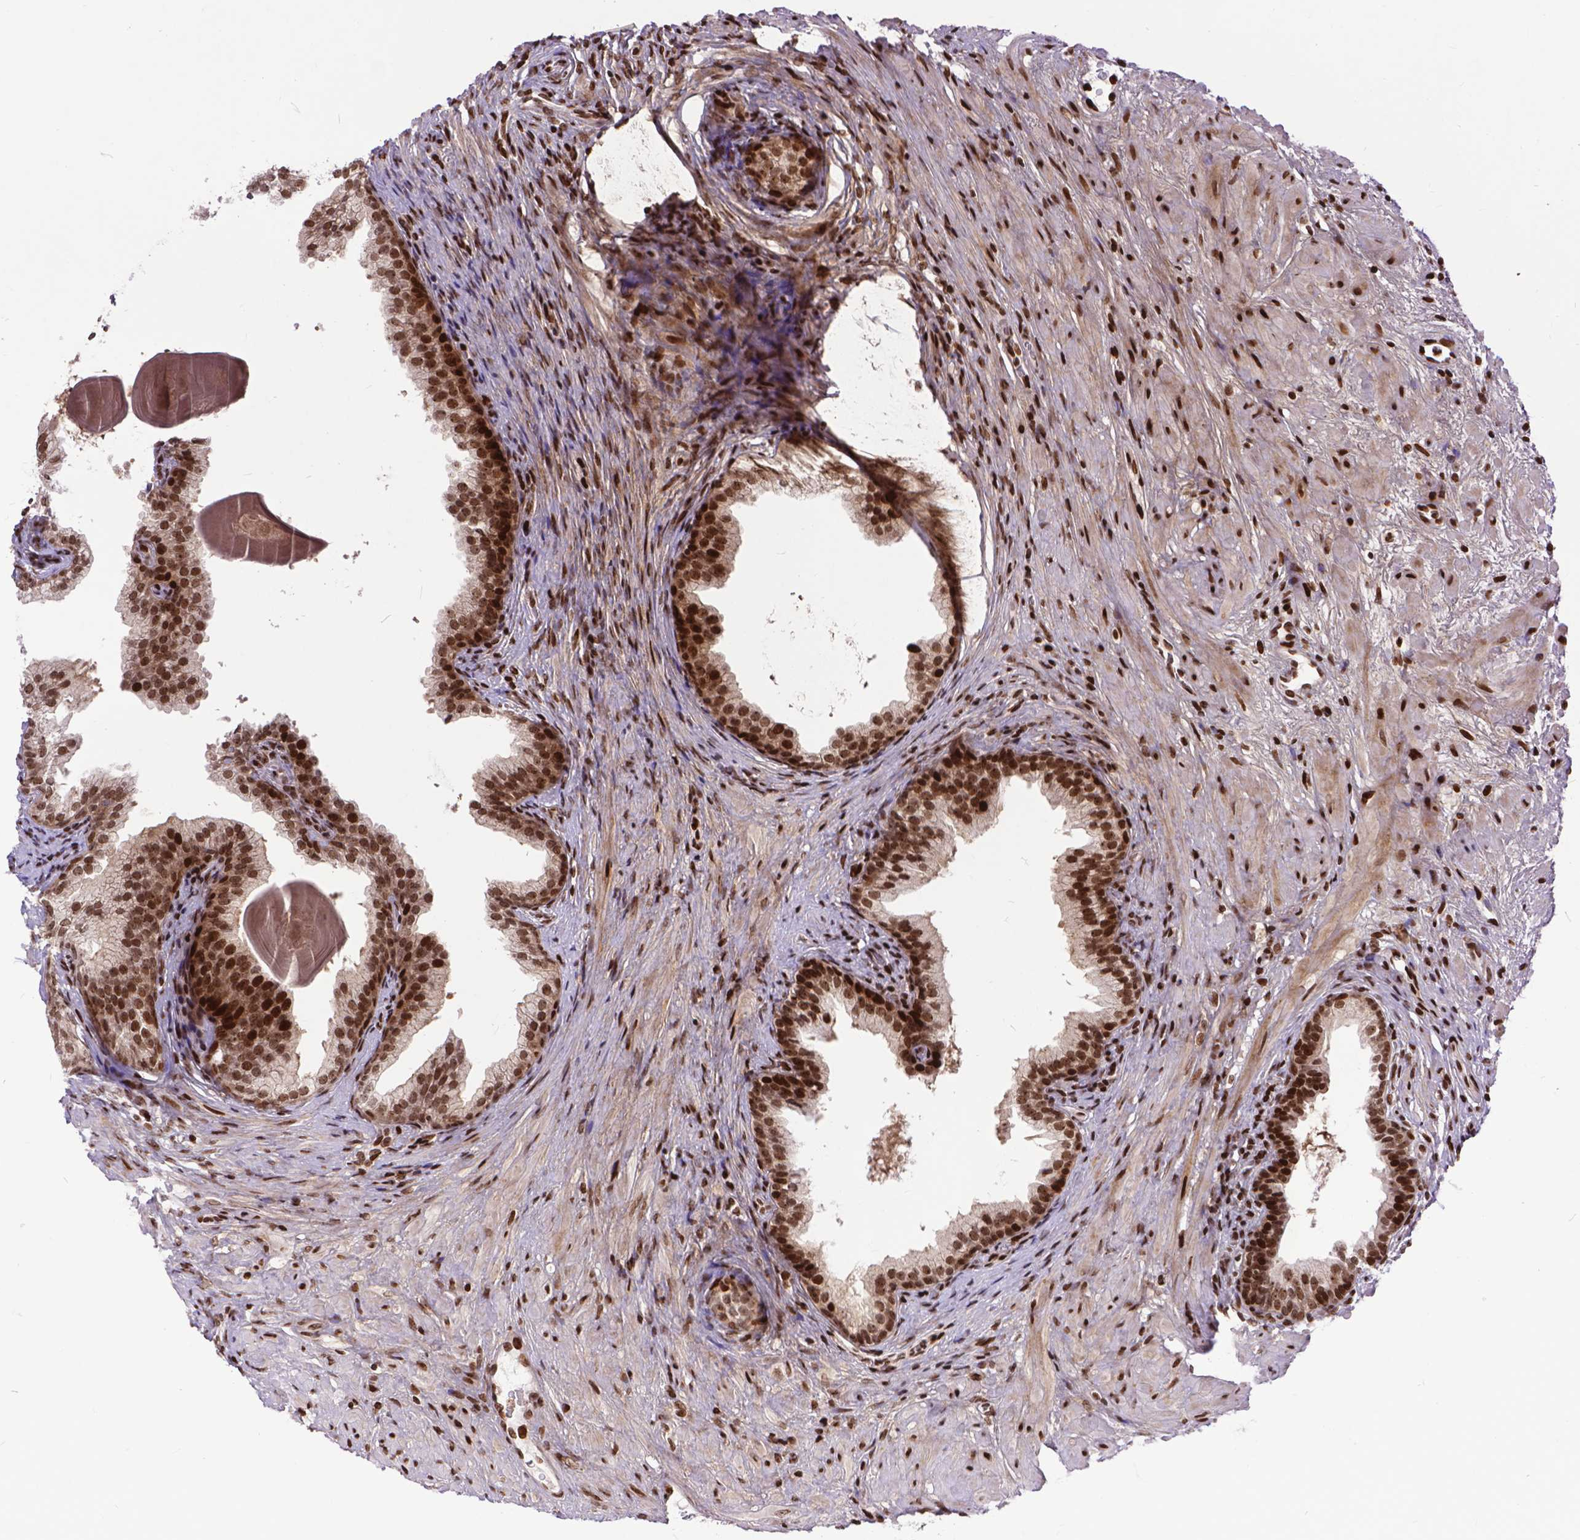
{"staining": {"intensity": "strong", "quantity": ">75%", "location": "nuclear"}, "tissue": "prostate cancer", "cell_type": "Tumor cells", "image_type": "cancer", "snomed": [{"axis": "morphology", "description": "Adenocarcinoma, Low grade"}, {"axis": "topography", "description": "Prostate and seminal vesicle, NOS"}], "caption": "A micrograph showing strong nuclear staining in about >75% of tumor cells in adenocarcinoma (low-grade) (prostate), as visualized by brown immunohistochemical staining.", "gene": "AMER1", "patient": {"sex": "male", "age": 71}}